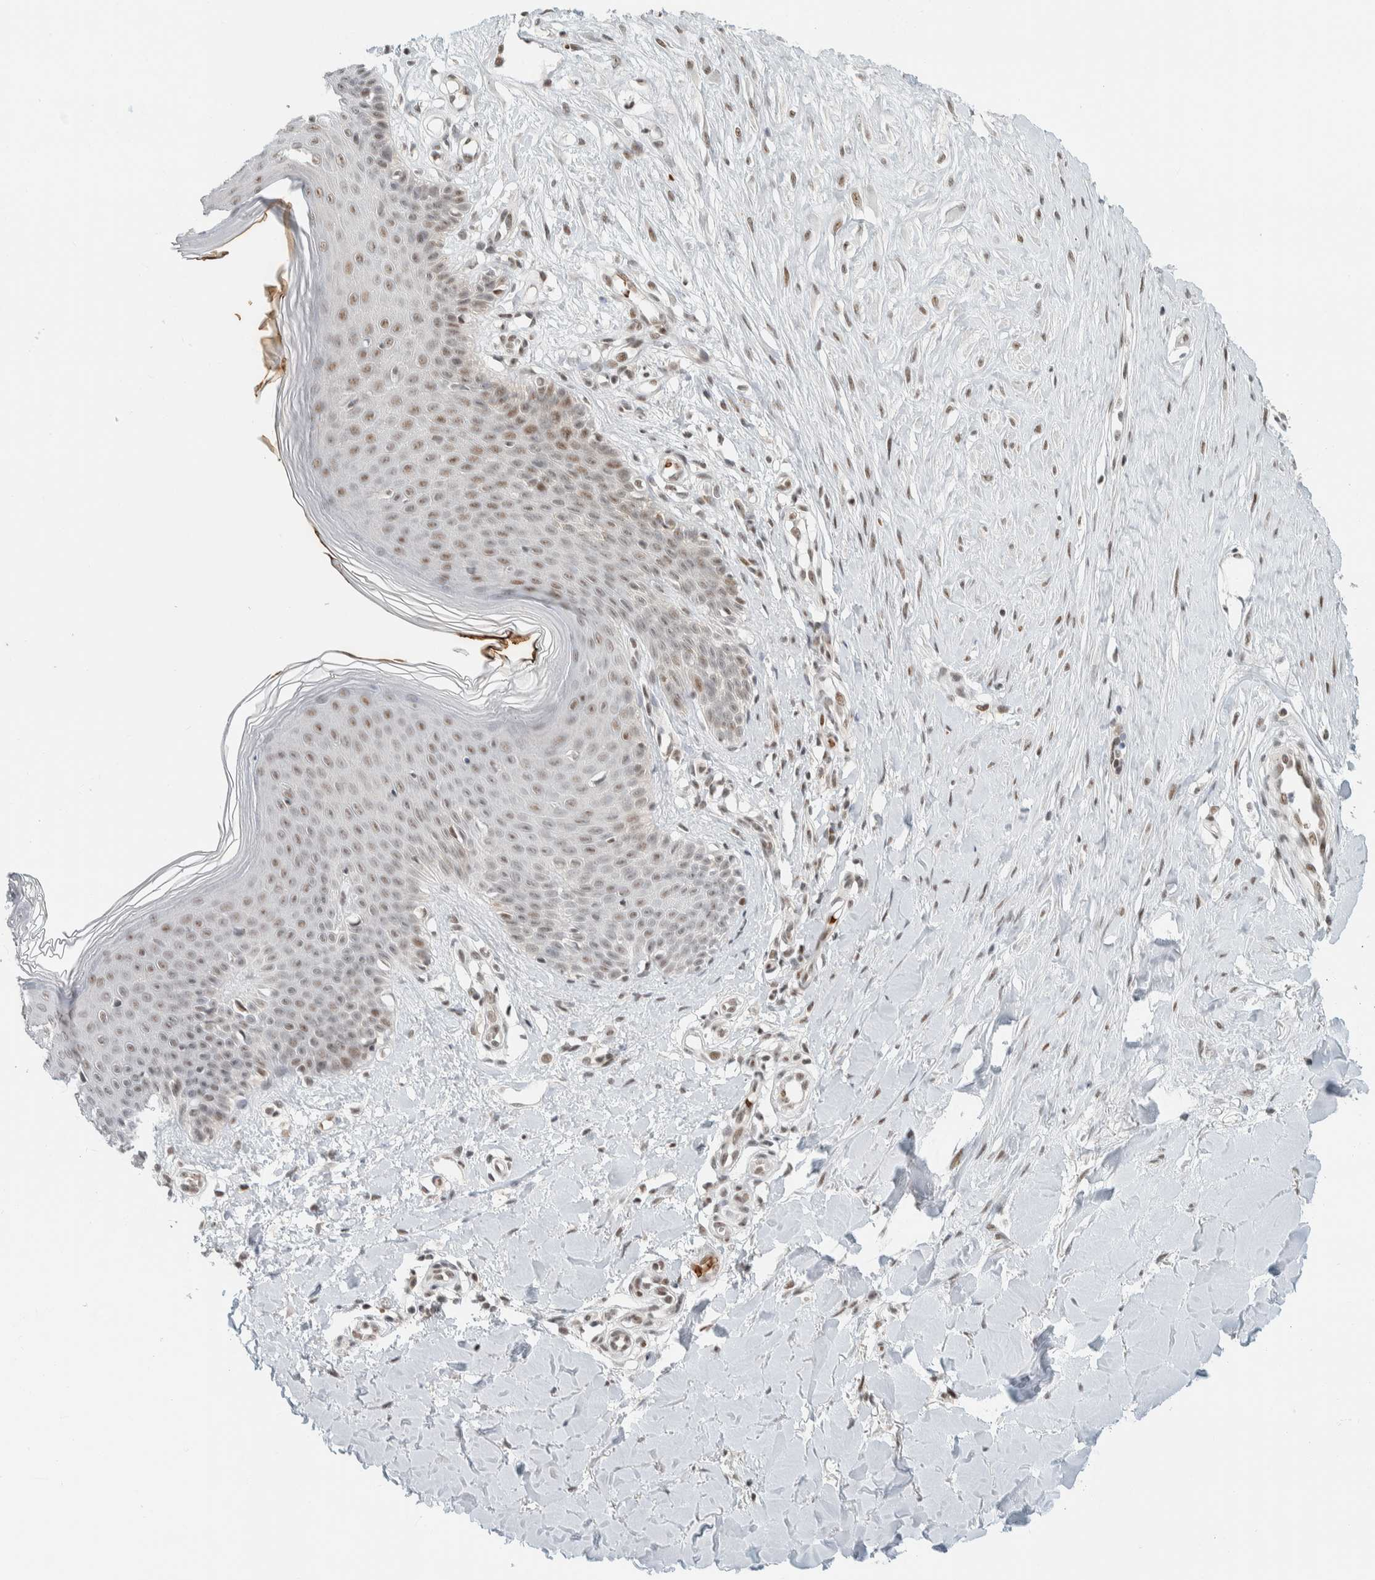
{"staining": {"intensity": "moderate", "quantity": ">75%", "location": "cytoplasmic/membranous"}, "tissue": "skin", "cell_type": "Fibroblasts", "image_type": "normal", "snomed": [{"axis": "morphology", "description": "Normal tissue, NOS"}, {"axis": "topography", "description": "Skin"}], "caption": "DAB (3,3'-diaminobenzidine) immunohistochemical staining of unremarkable human skin displays moderate cytoplasmic/membranous protein positivity in approximately >75% of fibroblasts.", "gene": "ZBTB2", "patient": {"sex": "male", "age": 41}}